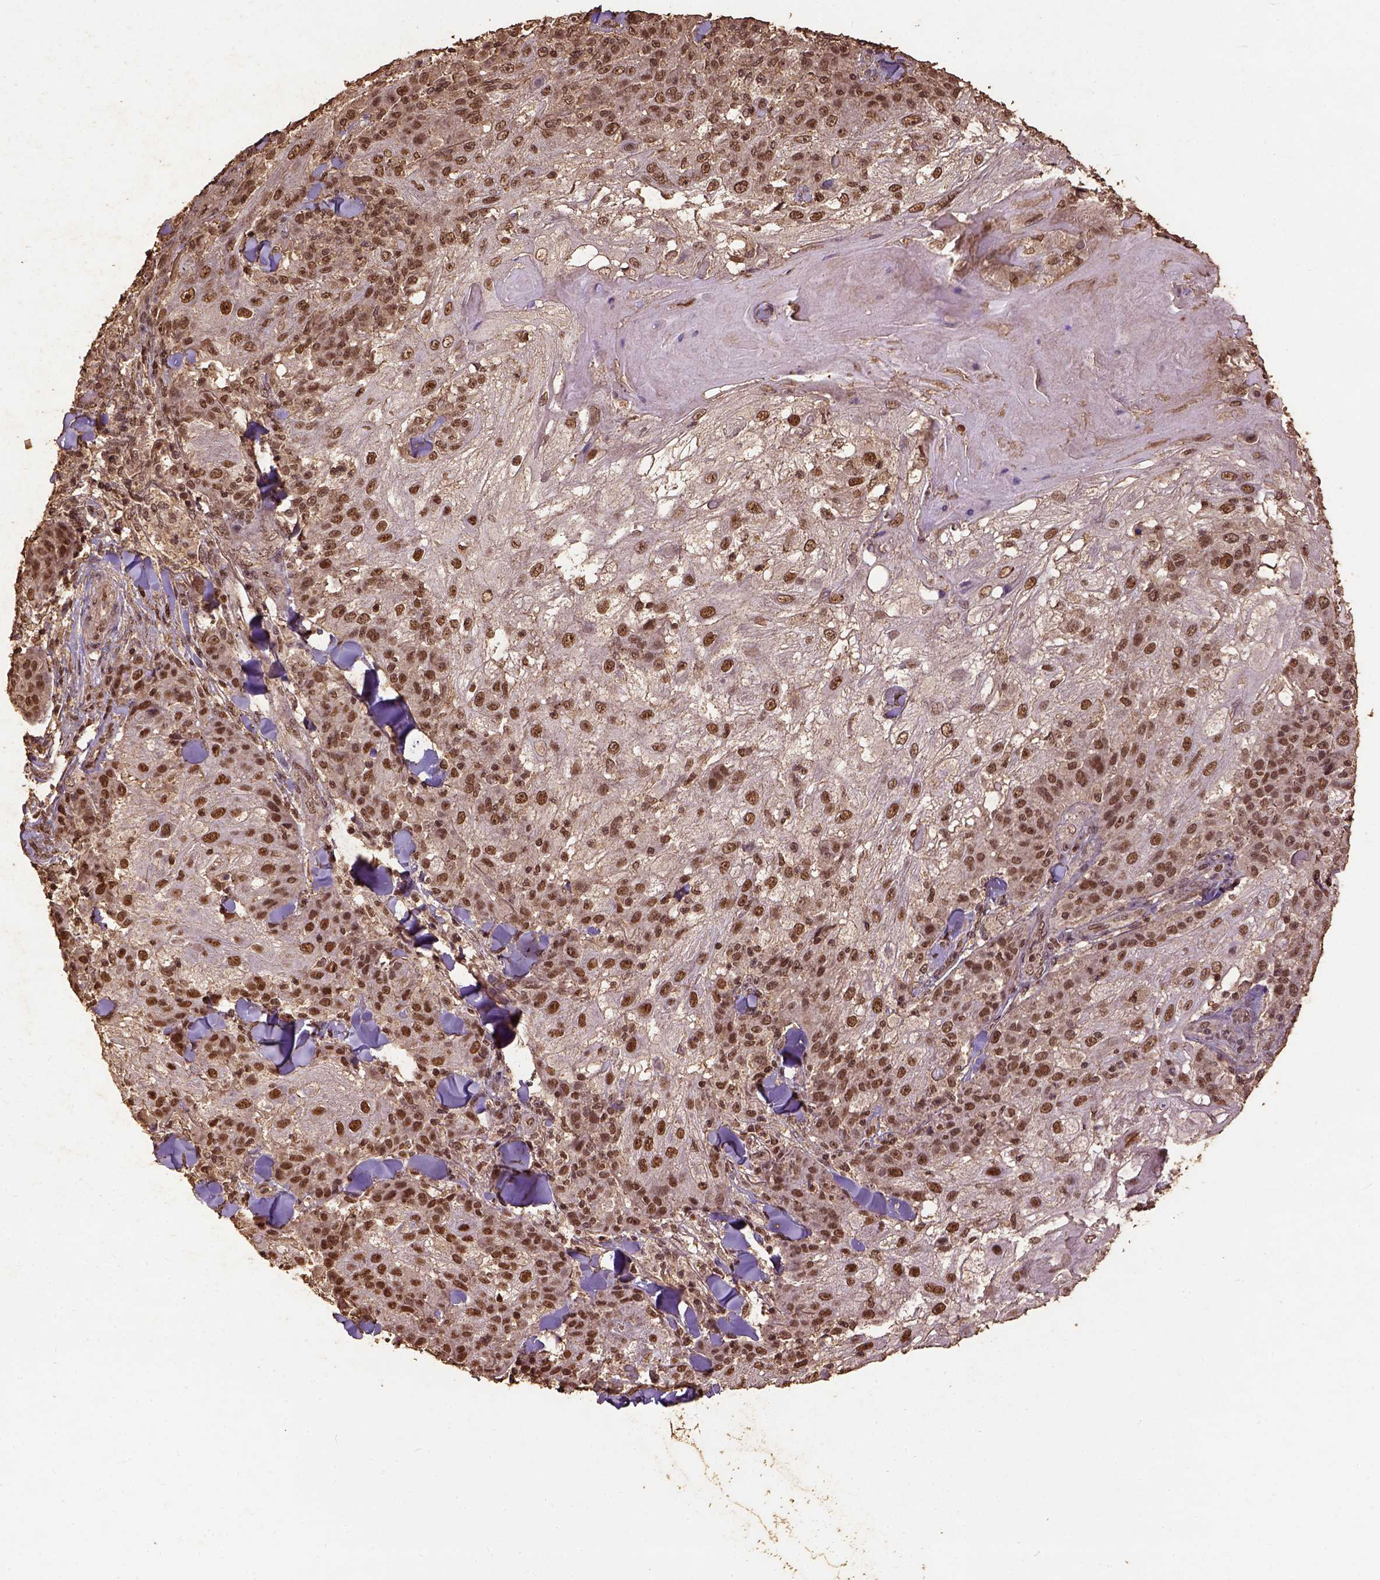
{"staining": {"intensity": "moderate", "quantity": ">75%", "location": "nuclear"}, "tissue": "skin cancer", "cell_type": "Tumor cells", "image_type": "cancer", "snomed": [{"axis": "morphology", "description": "Normal tissue, NOS"}, {"axis": "morphology", "description": "Squamous cell carcinoma, NOS"}, {"axis": "topography", "description": "Skin"}], "caption": "Immunohistochemistry micrograph of neoplastic tissue: human skin cancer stained using IHC demonstrates medium levels of moderate protein expression localized specifically in the nuclear of tumor cells, appearing as a nuclear brown color.", "gene": "NACC1", "patient": {"sex": "female", "age": 83}}